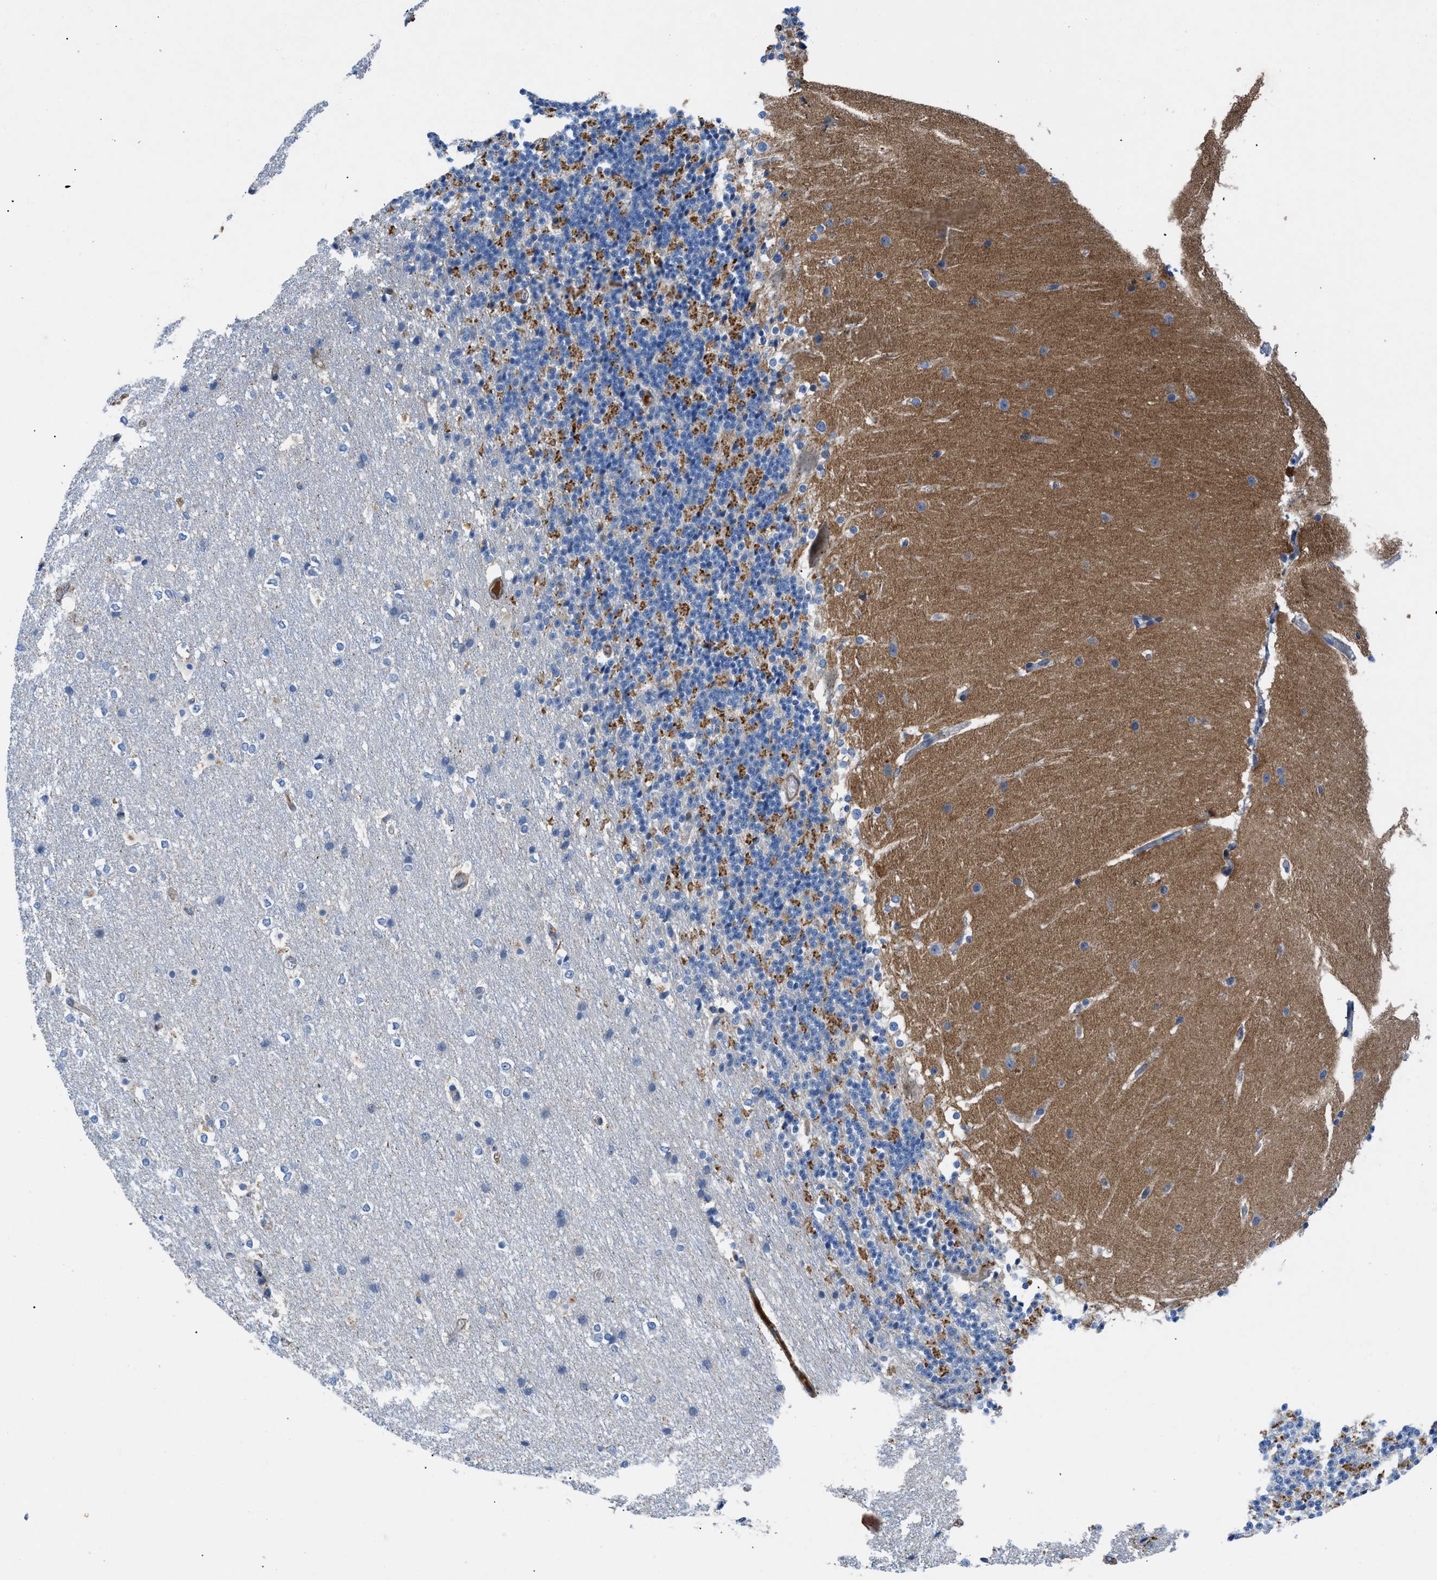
{"staining": {"intensity": "moderate", "quantity": "<25%", "location": "cytoplasmic/membranous"}, "tissue": "cerebellum", "cell_type": "Cells in granular layer", "image_type": "normal", "snomed": [{"axis": "morphology", "description": "Normal tissue, NOS"}, {"axis": "topography", "description": "Cerebellum"}], "caption": "IHC image of unremarkable human cerebellum stained for a protein (brown), which shows low levels of moderate cytoplasmic/membranous expression in about <25% of cells in granular layer.", "gene": "ATP6V0D1", "patient": {"sex": "female", "age": 19}}